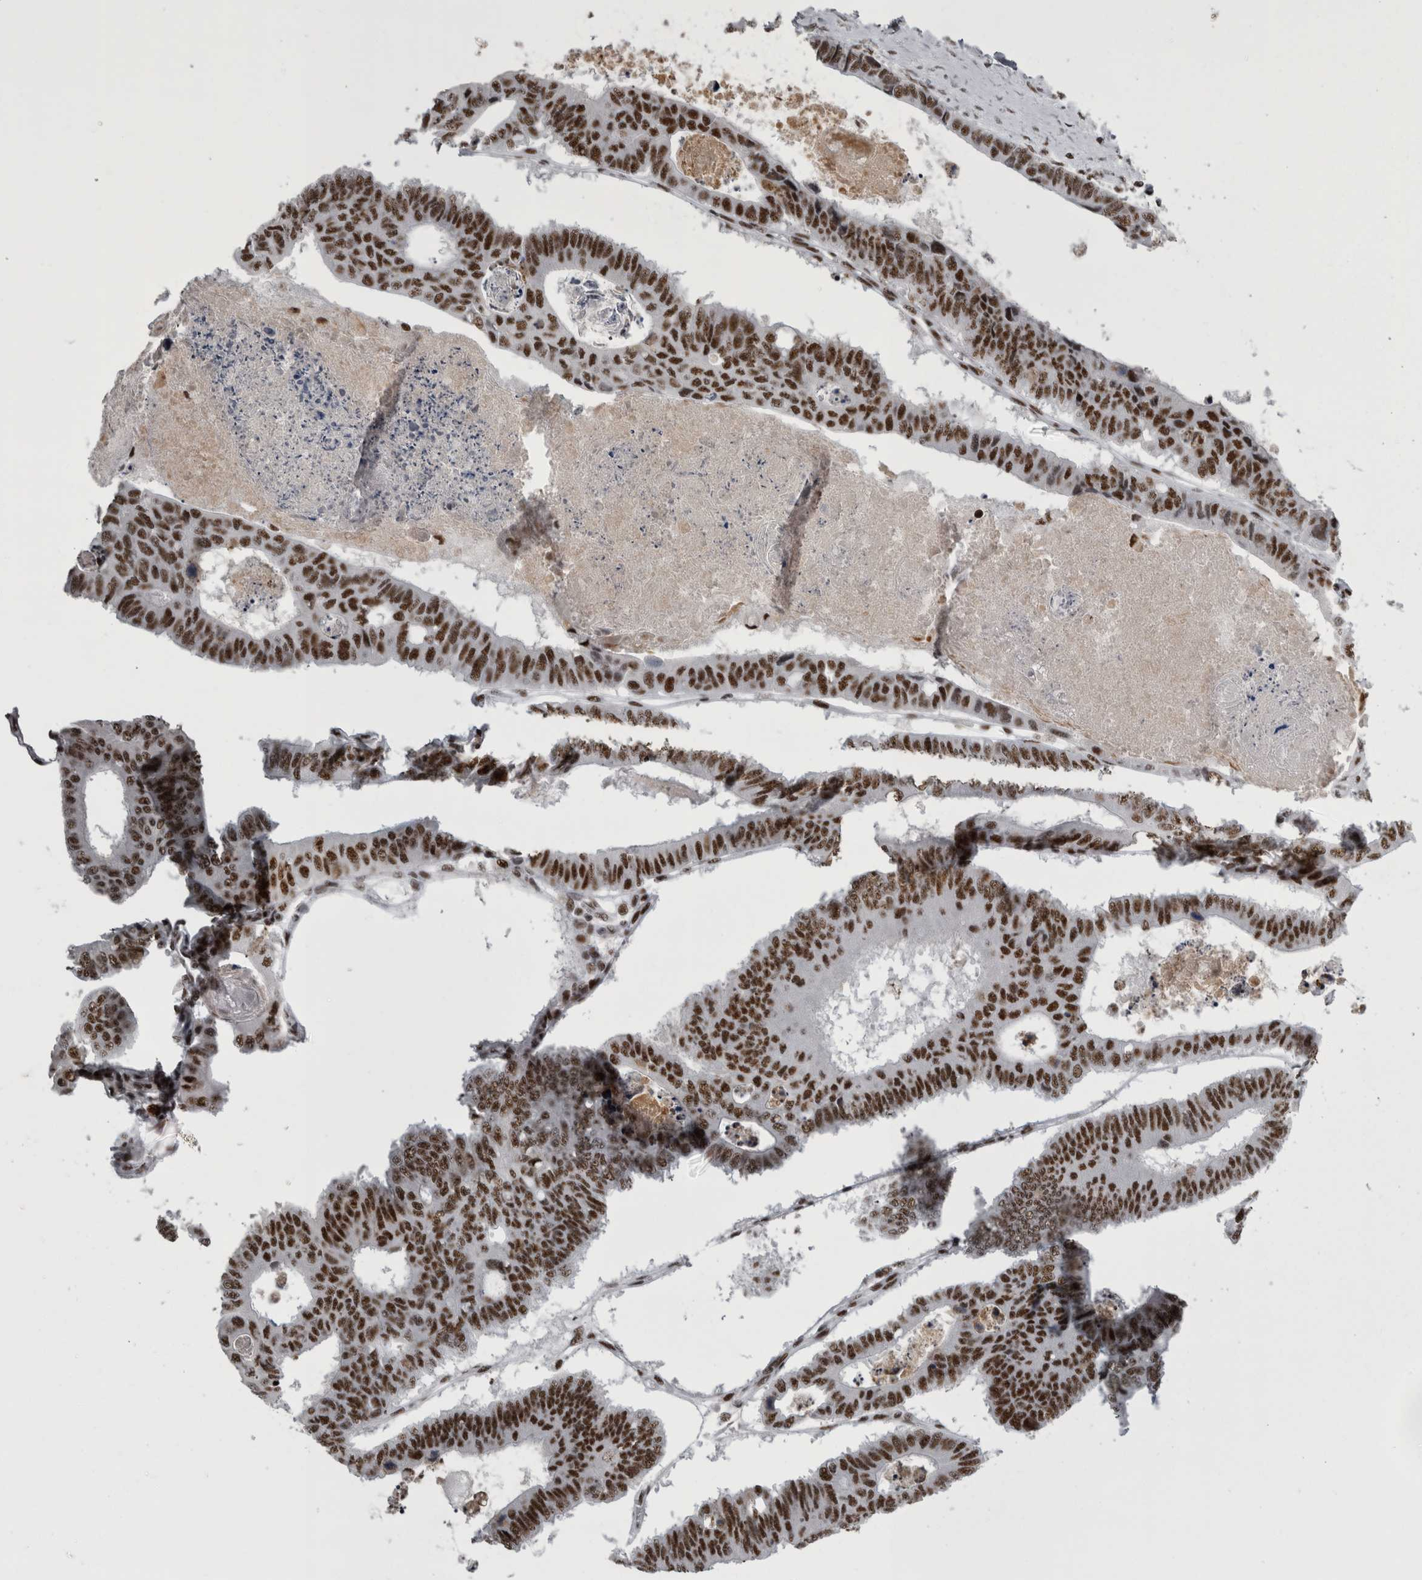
{"staining": {"intensity": "strong", "quantity": ">75%", "location": "nuclear"}, "tissue": "colorectal cancer", "cell_type": "Tumor cells", "image_type": "cancer", "snomed": [{"axis": "morphology", "description": "Adenocarcinoma, NOS"}, {"axis": "topography", "description": "Rectum"}], "caption": "Strong nuclear staining is appreciated in about >75% of tumor cells in colorectal cancer. (Brightfield microscopy of DAB IHC at high magnification).", "gene": "SNRNP40", "patient": {"sex": "male", "age": 84}}